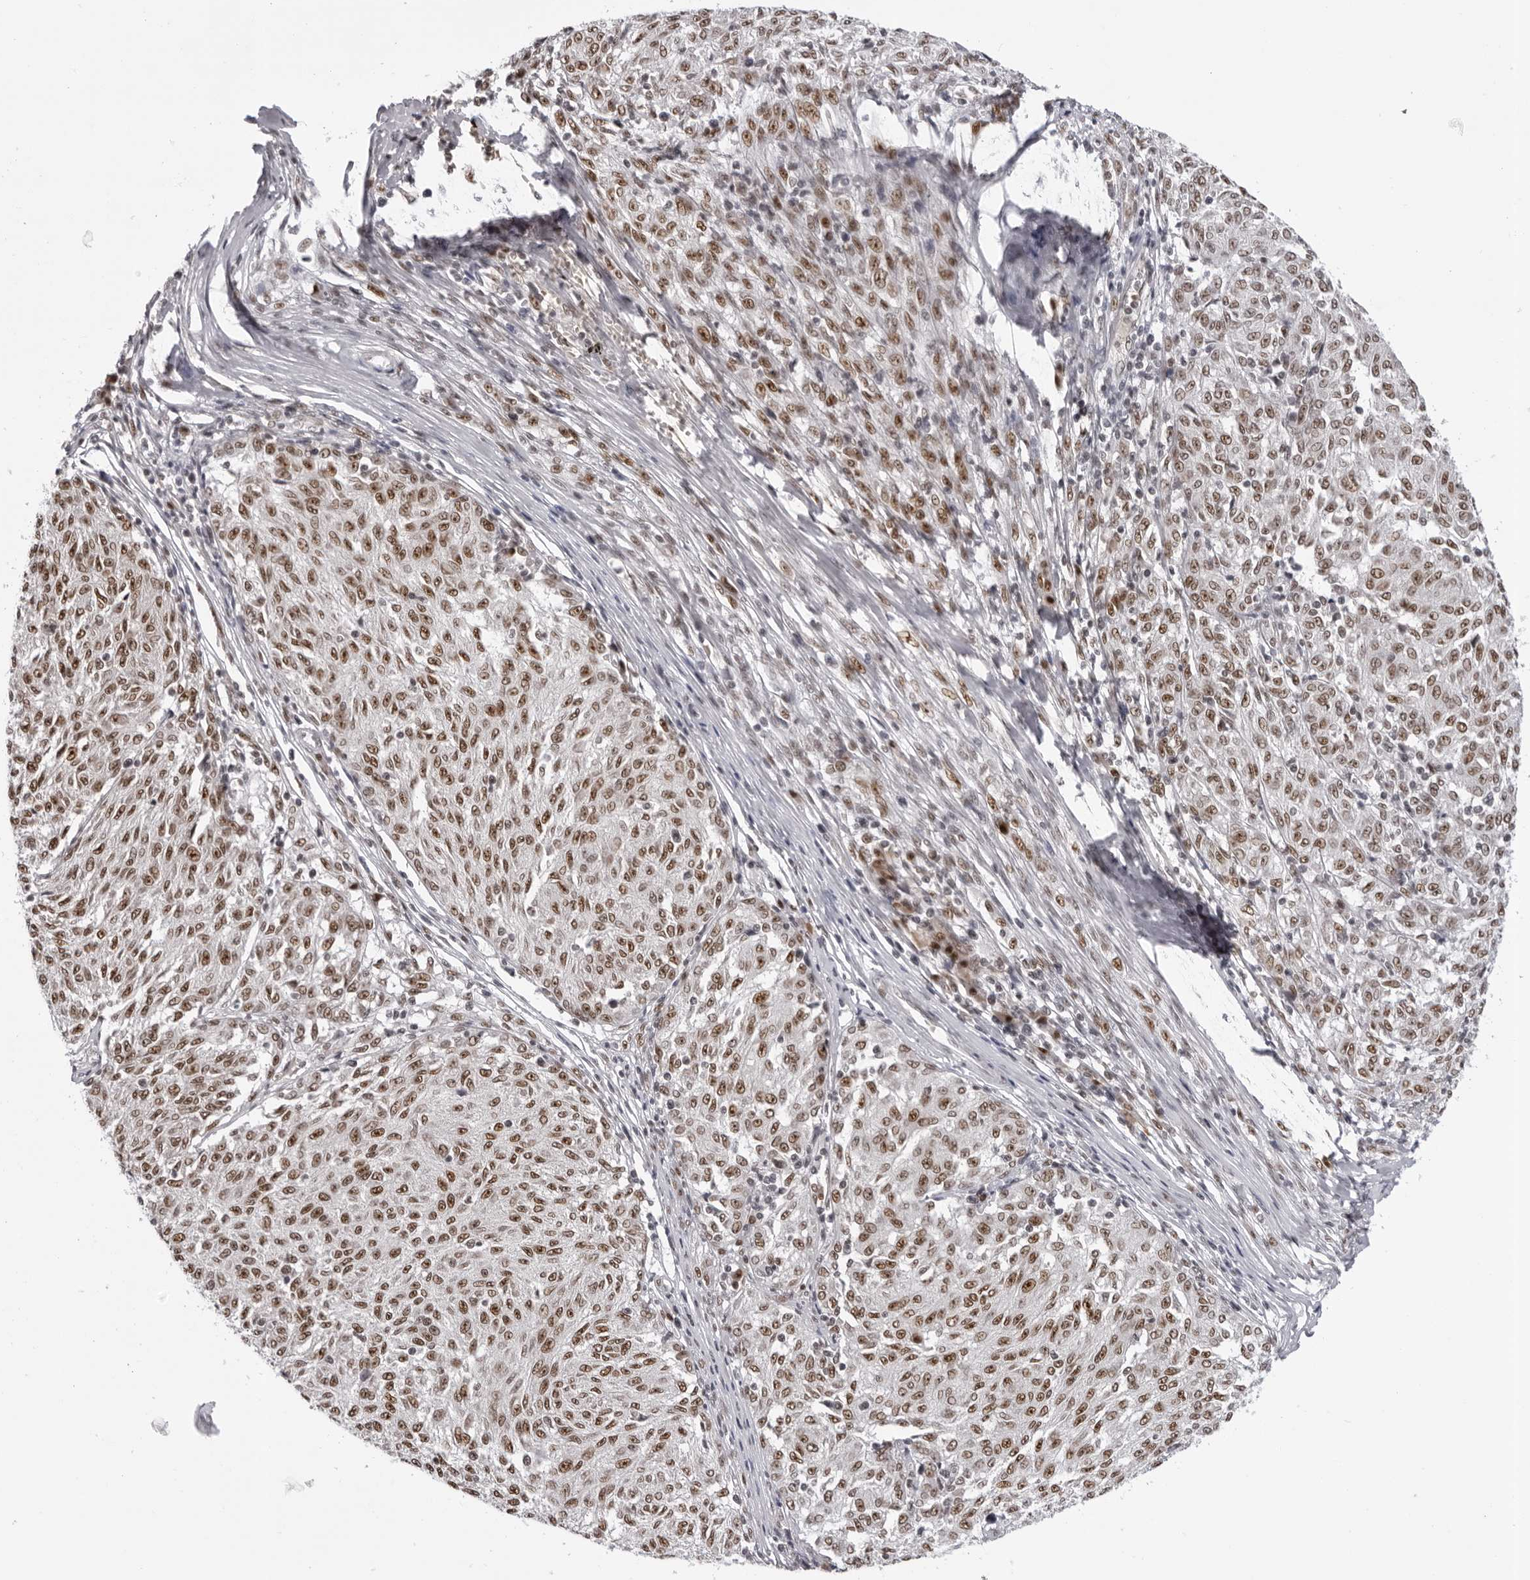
{"staining": {"intensity": "moderate", "quantity": ">75%", "location": "nuclear"}, "tissue": "melanoma", "cell_type": "Tumor cells", "image_type": "cancer", "snomed": [{"axis": "morphology", "description": "Malignant melanoma, NOS"}, {"axis": "topography", "description": "Skin"}], "caption": "A photomicrograph of human melanoma stained for a protein reveals moderate nuclear brown staining in tumor cells.", "gene": "HEXIM2", "patient": {"sex": "female", "age": 72}}